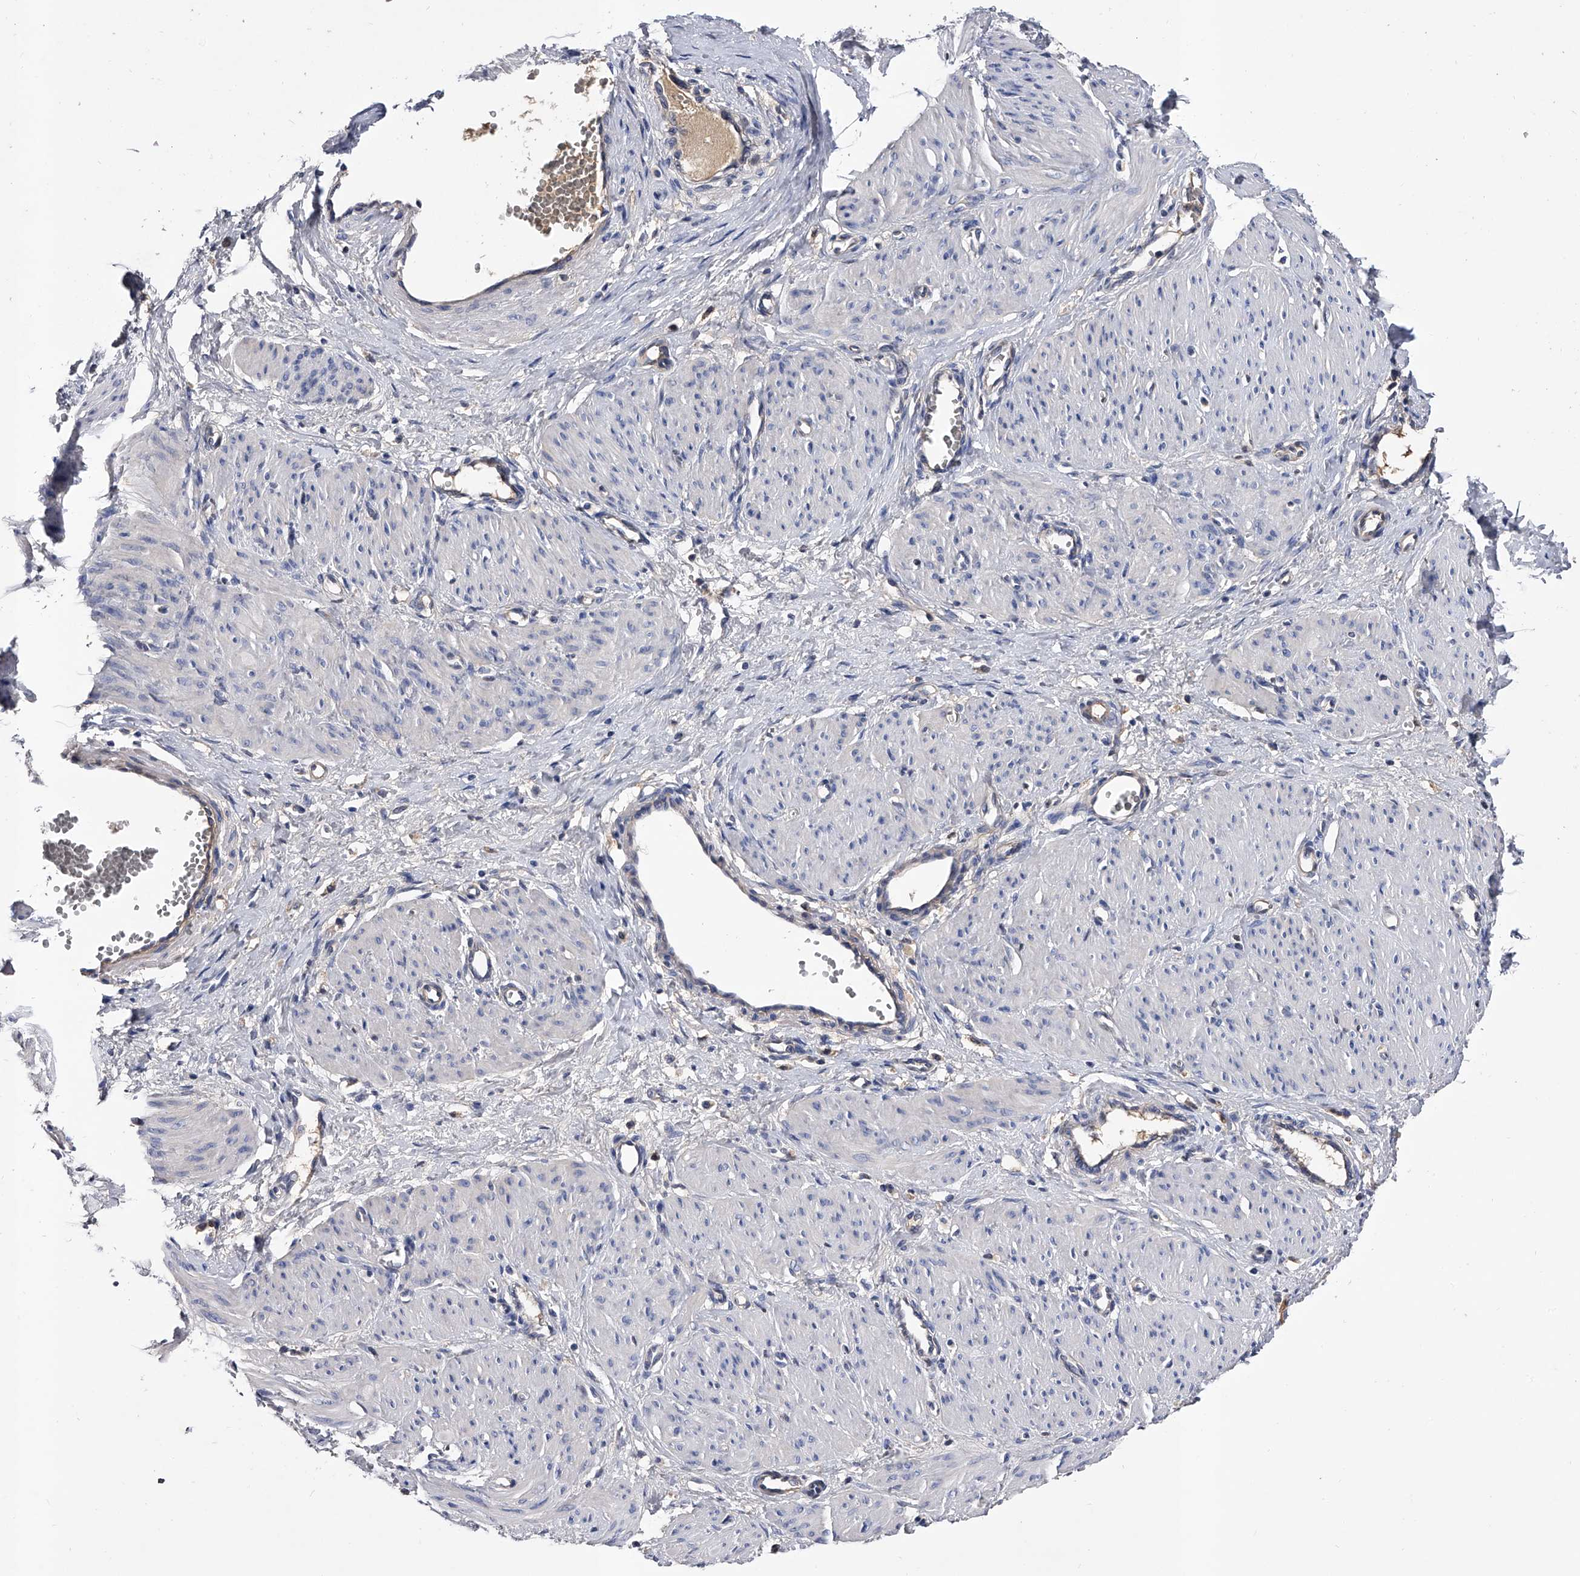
{"staining": {"intensity": "negative", "quantity": "none", "location": "none"}, "tissue": "smooth muscle", "cell_type": "Smooth muscle cells", "image_type": "normal", "snomed": [{"axis": "morphology", "description": "Normal tissue, NOS"}, {"axis": "topography", "description": "Endometrium"}], "caption": "Smooth muscle cells show no significant staining in unremarkable smooth muscle. (IHC, brightfield microscopy, high magnification).", "gene": "EFCAB7", "patient": {"sex": "female", "age": 33}}